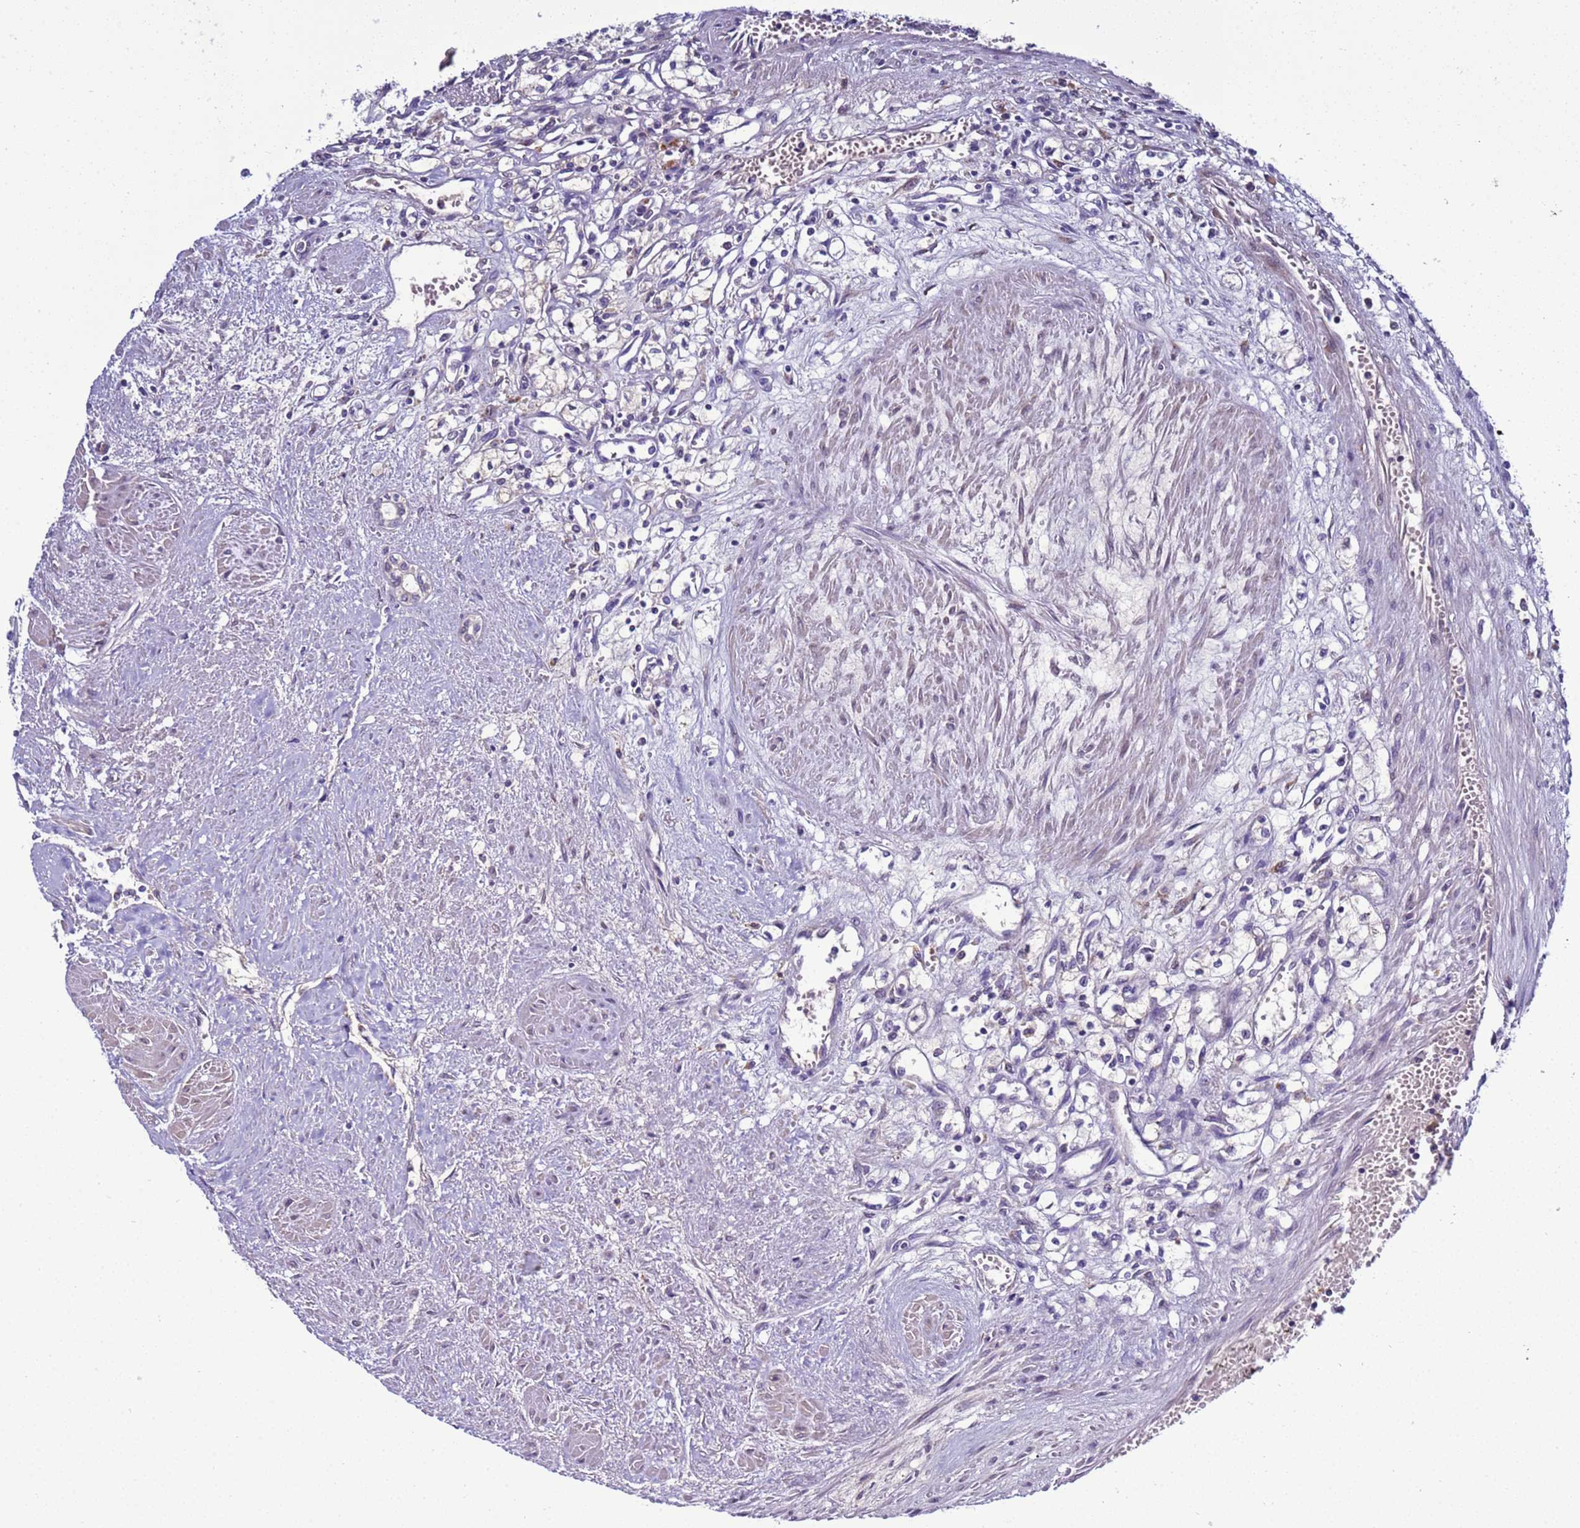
{"staining": {"intensity": "negative", "quantity": "none", "location": "none"}, "tissue": "renal cancer", "cell_type": "Tumor cells", "image_type": "cancer", "snomed": [{"axis": "morphology", "description": "Adenocarcinoma, NOS"}, {"axis": "topography", "description": "Kidney"}], "caption": "Tumor cells are negative for brown protein staining in adenocarcinoma (renal).", "gene": "NAT2", "patient": {"sex": "male", "age": 59}}